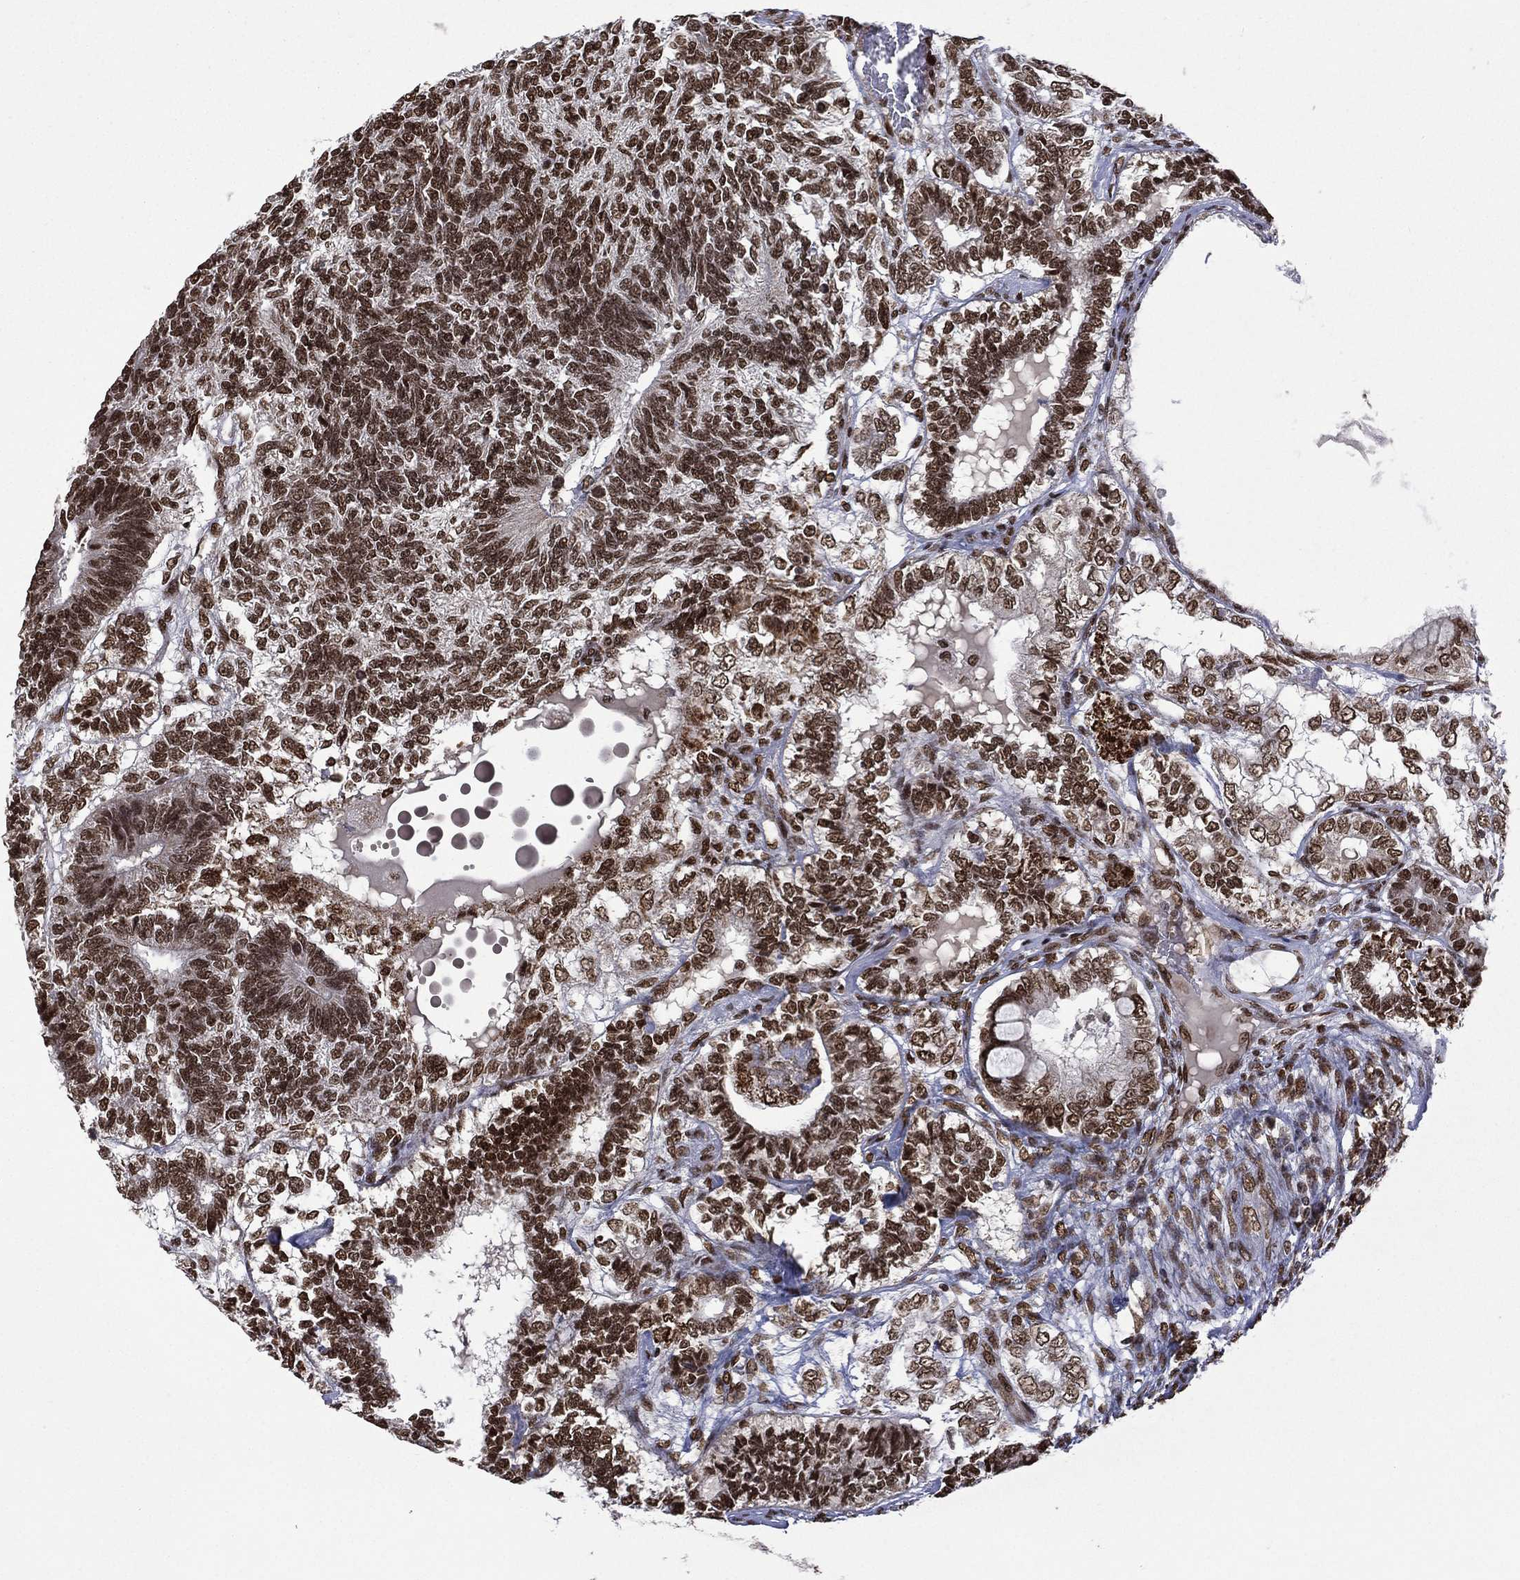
{"staining": {"intensity": "strong", "quantity": ">75%", "location": "nuclear"}, "tissue": "testis cancer", "cell_type": "Tumor cells", "image_type": "cancer", "snomed": [{"axis": "morphology", "description": "Seminoma, NOS"}, {"axis": "morphology", "description": "Carcinoma, Embryonal, NOS"}, {"axis": "topography", "description": "Testis"}], "caption": "A high amount of strong nuclear positivity is present in approximately >75% of tumor cells in testis cancer tissue. The protein of interest is stained brown, and the nuclei are stained in blue (DAB IHC with brightfield microscopy, high magnification).", "gene": "C5orf24", "patient": {"sex": "male", "age": 41}}